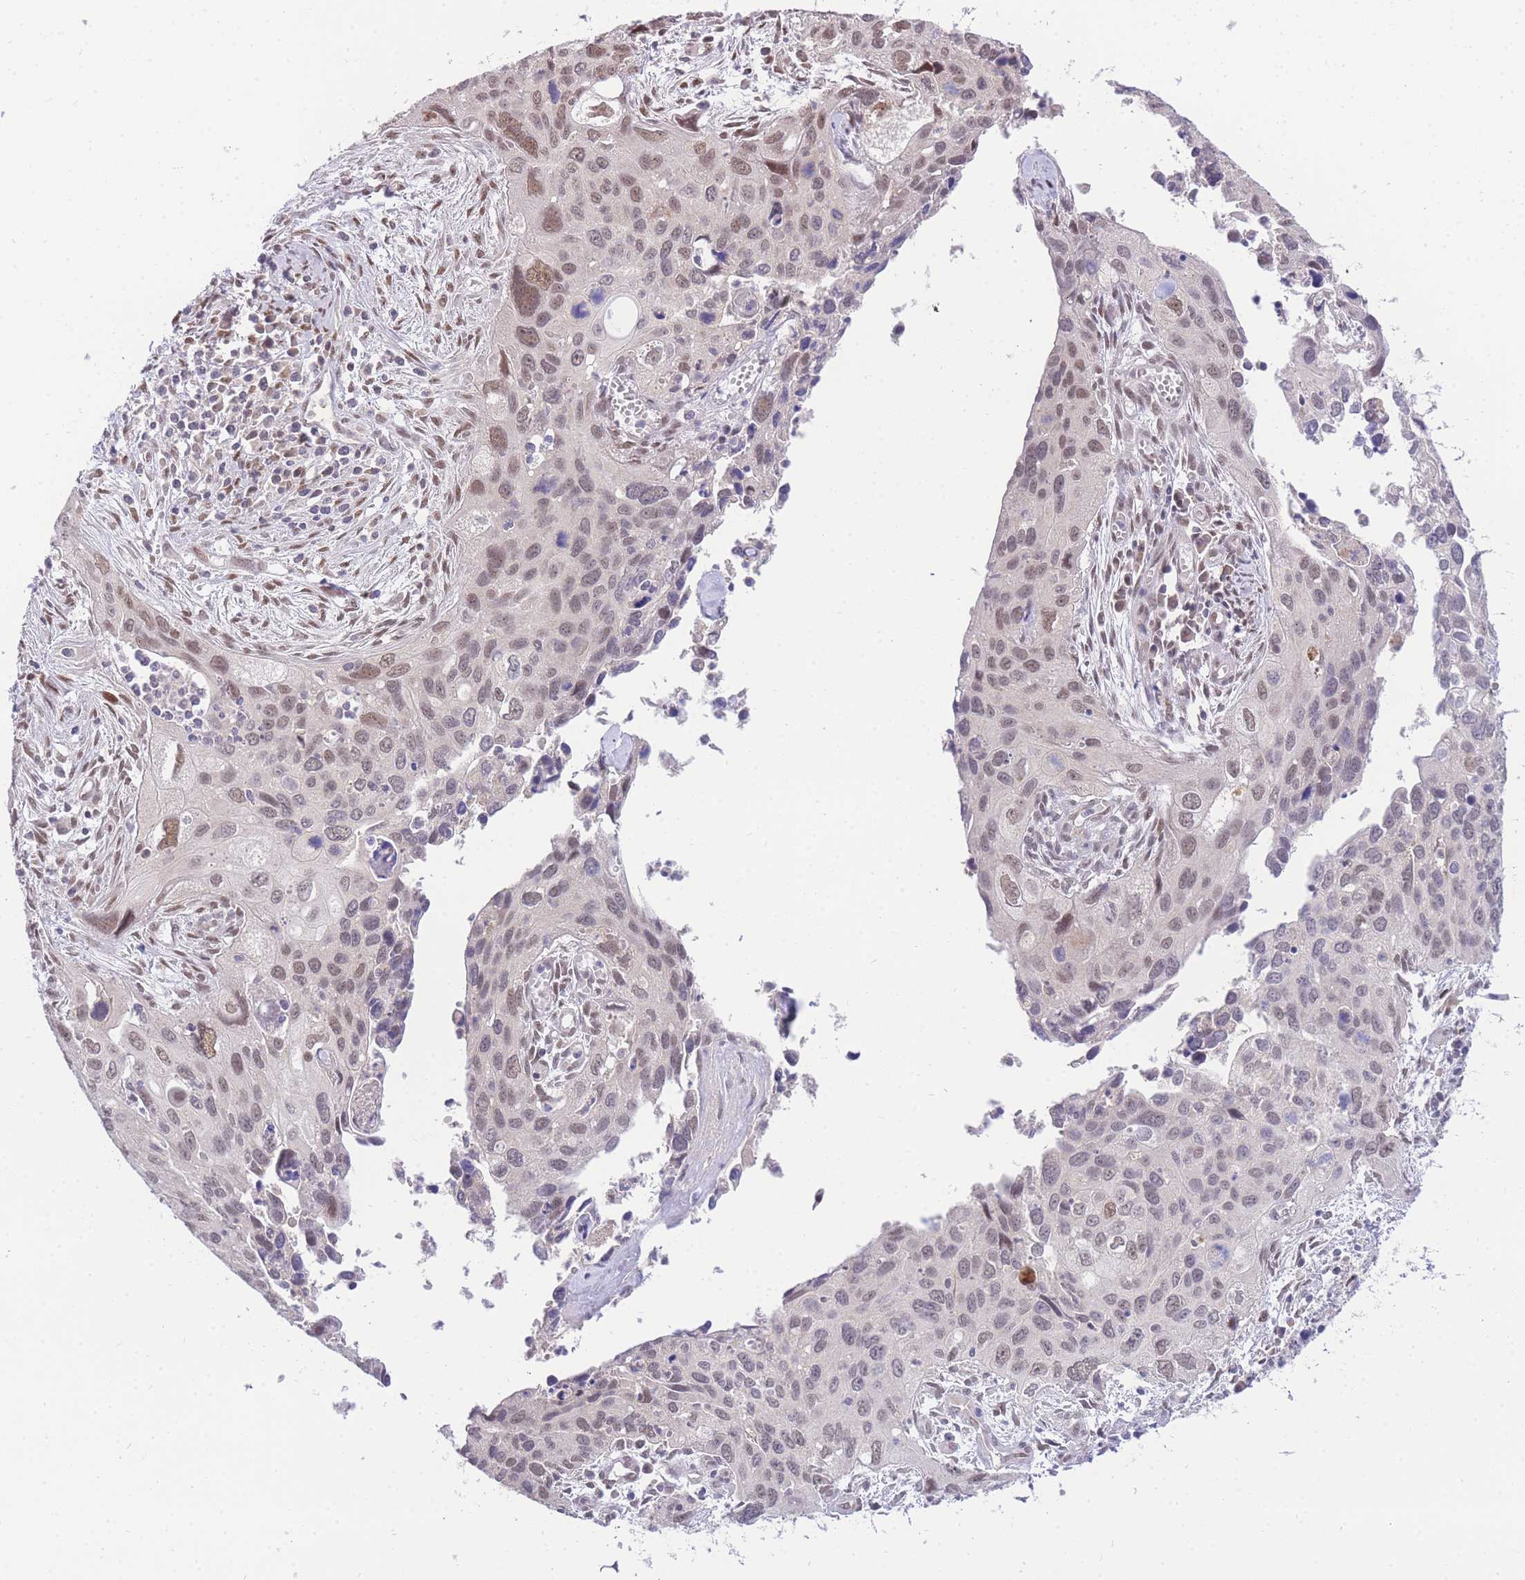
{"staining": {"intensity": "weak", "quantity": ">75%", "location": "nuclear"}, "tissue": "cervical cancer", "cell_type": "Tumor cells", "image_type": "cancer", "snomed": [{"axis": "morphology", "description": "Squamous cell carcinoma, NOS"}, {"axis": "topography", "description": "Cervix"}], "caption": "Immunohistochemical staining of cervical squamous cell carcinoma shows low levels of weak nuclear staining in approximately >75% of tumor cells. The protein of interest is shown in brown color, while the nuclei are stained blue.", "gene": "PUS10", "patient": {"sex": "female", "age": 55}}